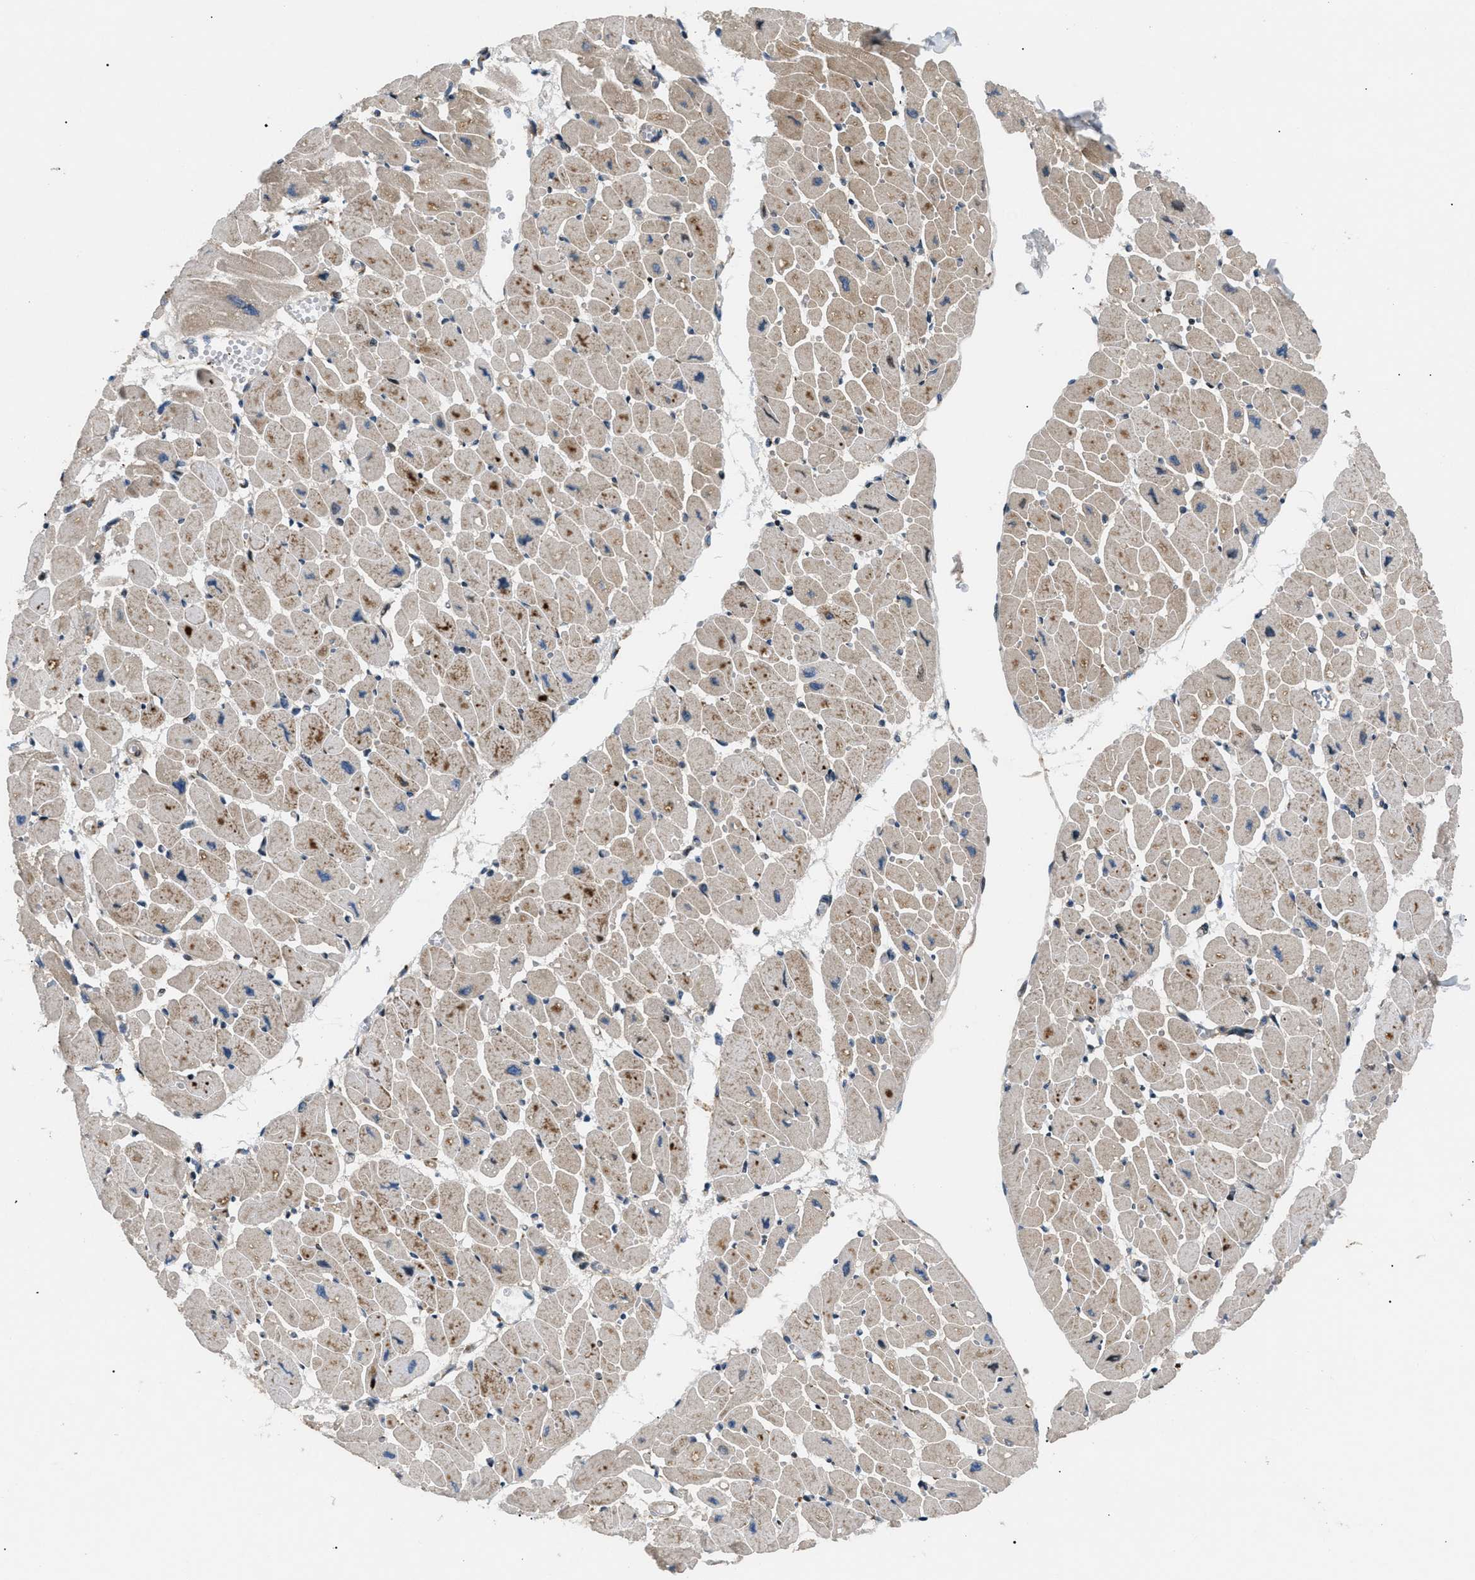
{"staining": {"intensity": "moderate", "quantity": "25%-75%", "location": "cytoplasmic/membranous"}, "tissue": "heart muscle", "cell_type": "Cardiomyocytes", "image_type": "normal", "snomed": [{"axis": "morphology", "description": "Normal tissue, NOS"}, {"axis": "topography", "description": "Heart"}], "caption": "A high-resolution photomicrograph shows immunohistochemistry staining of benign heart muscle, which exhibits moderate cytoplasmic/membranous expression in about 25%-75% of cardiomyocytes.", "gene": "LYSMD3", "patient": {"sex": "female", "age": 54}}